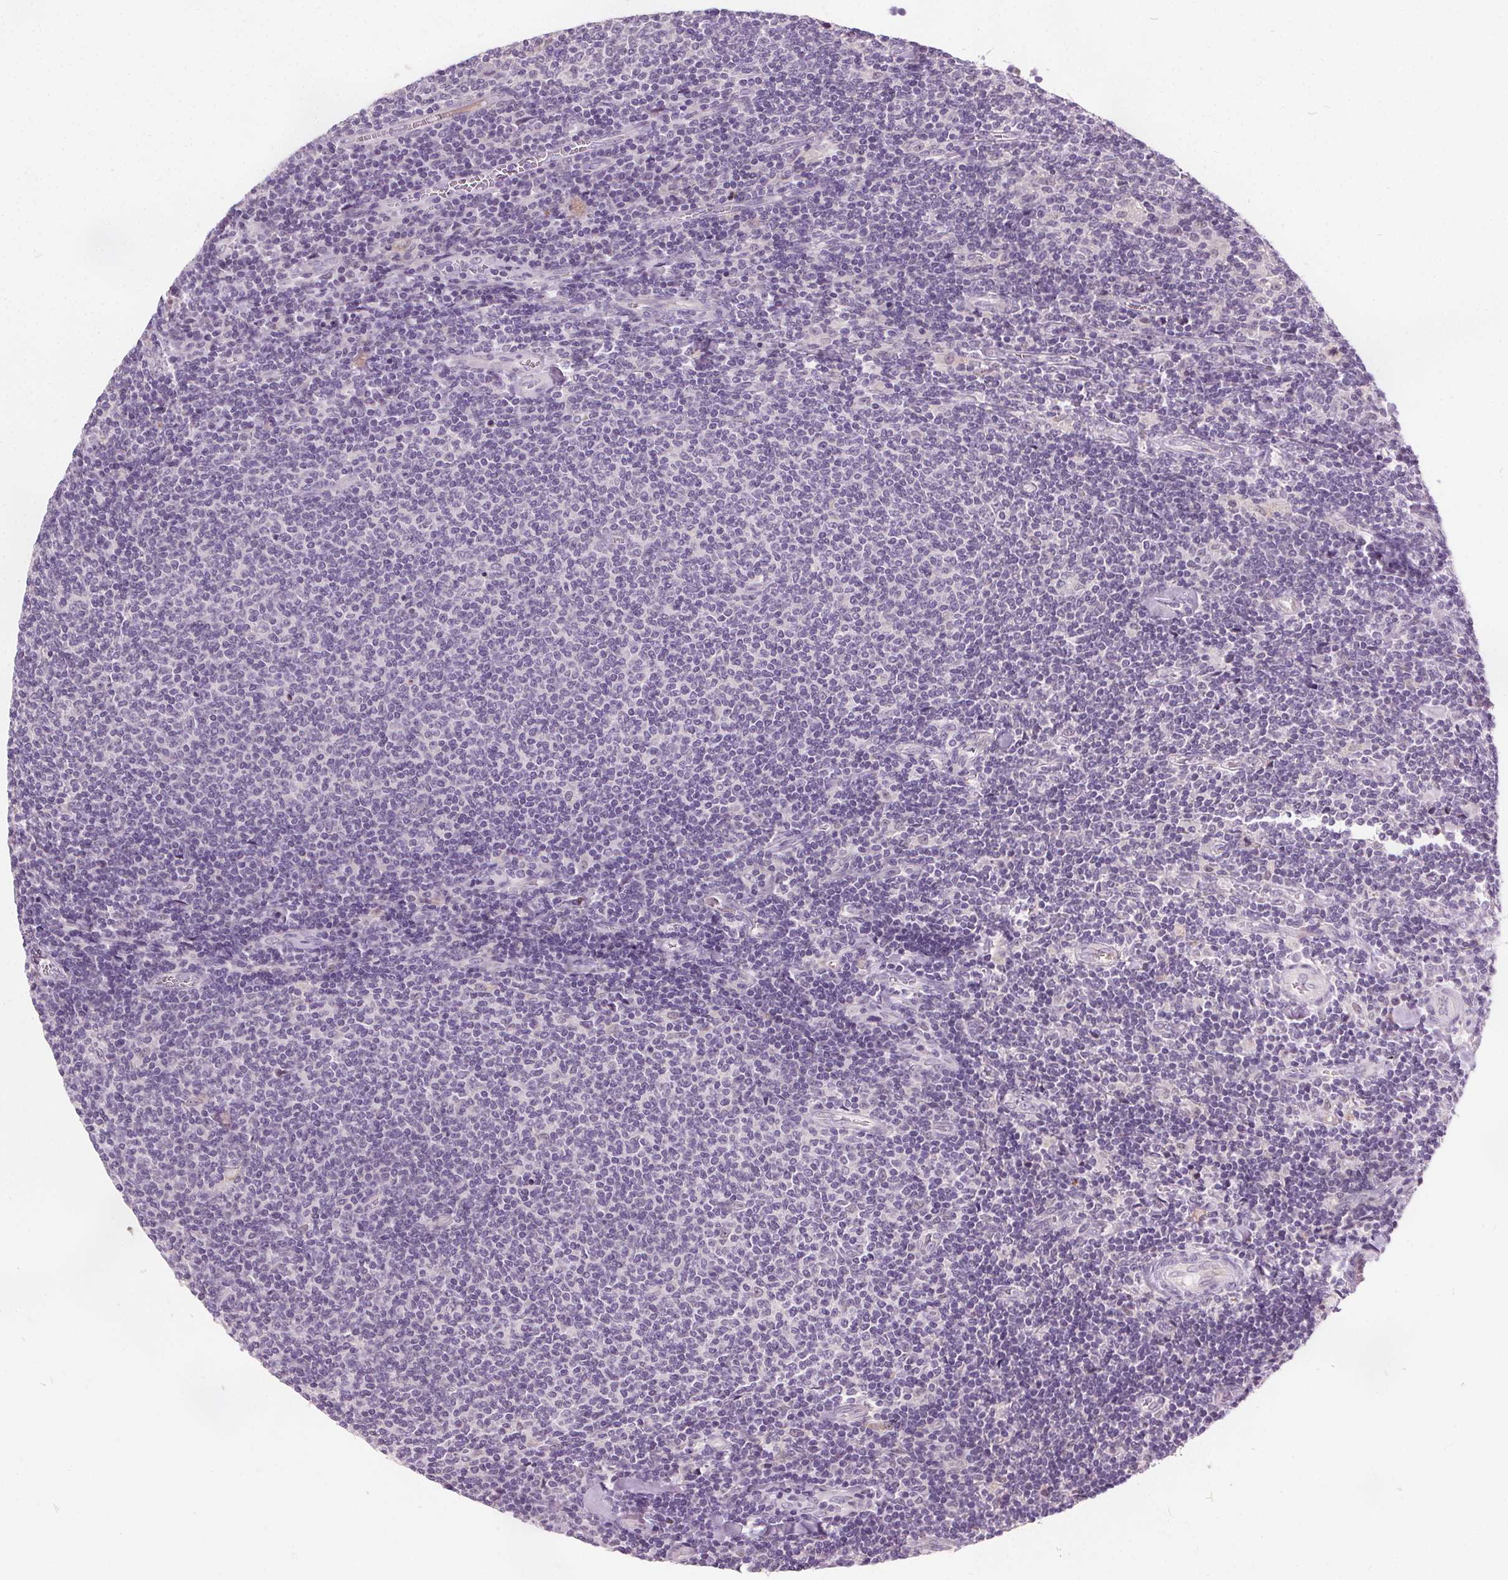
{"staining": {"intensity": "negative", "quantity": "none", "location": "none"}, "tissue": "lymphoma", "cell_type": "Tumor cells", "image_type": "cancer", "snomed": [{"axis": "morphology", "description": "Malignant lymphoma, non-Hodgkin's type, Low grade"}, {"axis": "topography", "description": "Lymph node"}], "caption": "The image reveals no staining of tumor cells in low-grade malignant lymphoma, non-Hodgkin's type.", "gene": "ACOX2", "patient": {"sex": "male", "age": 52}}